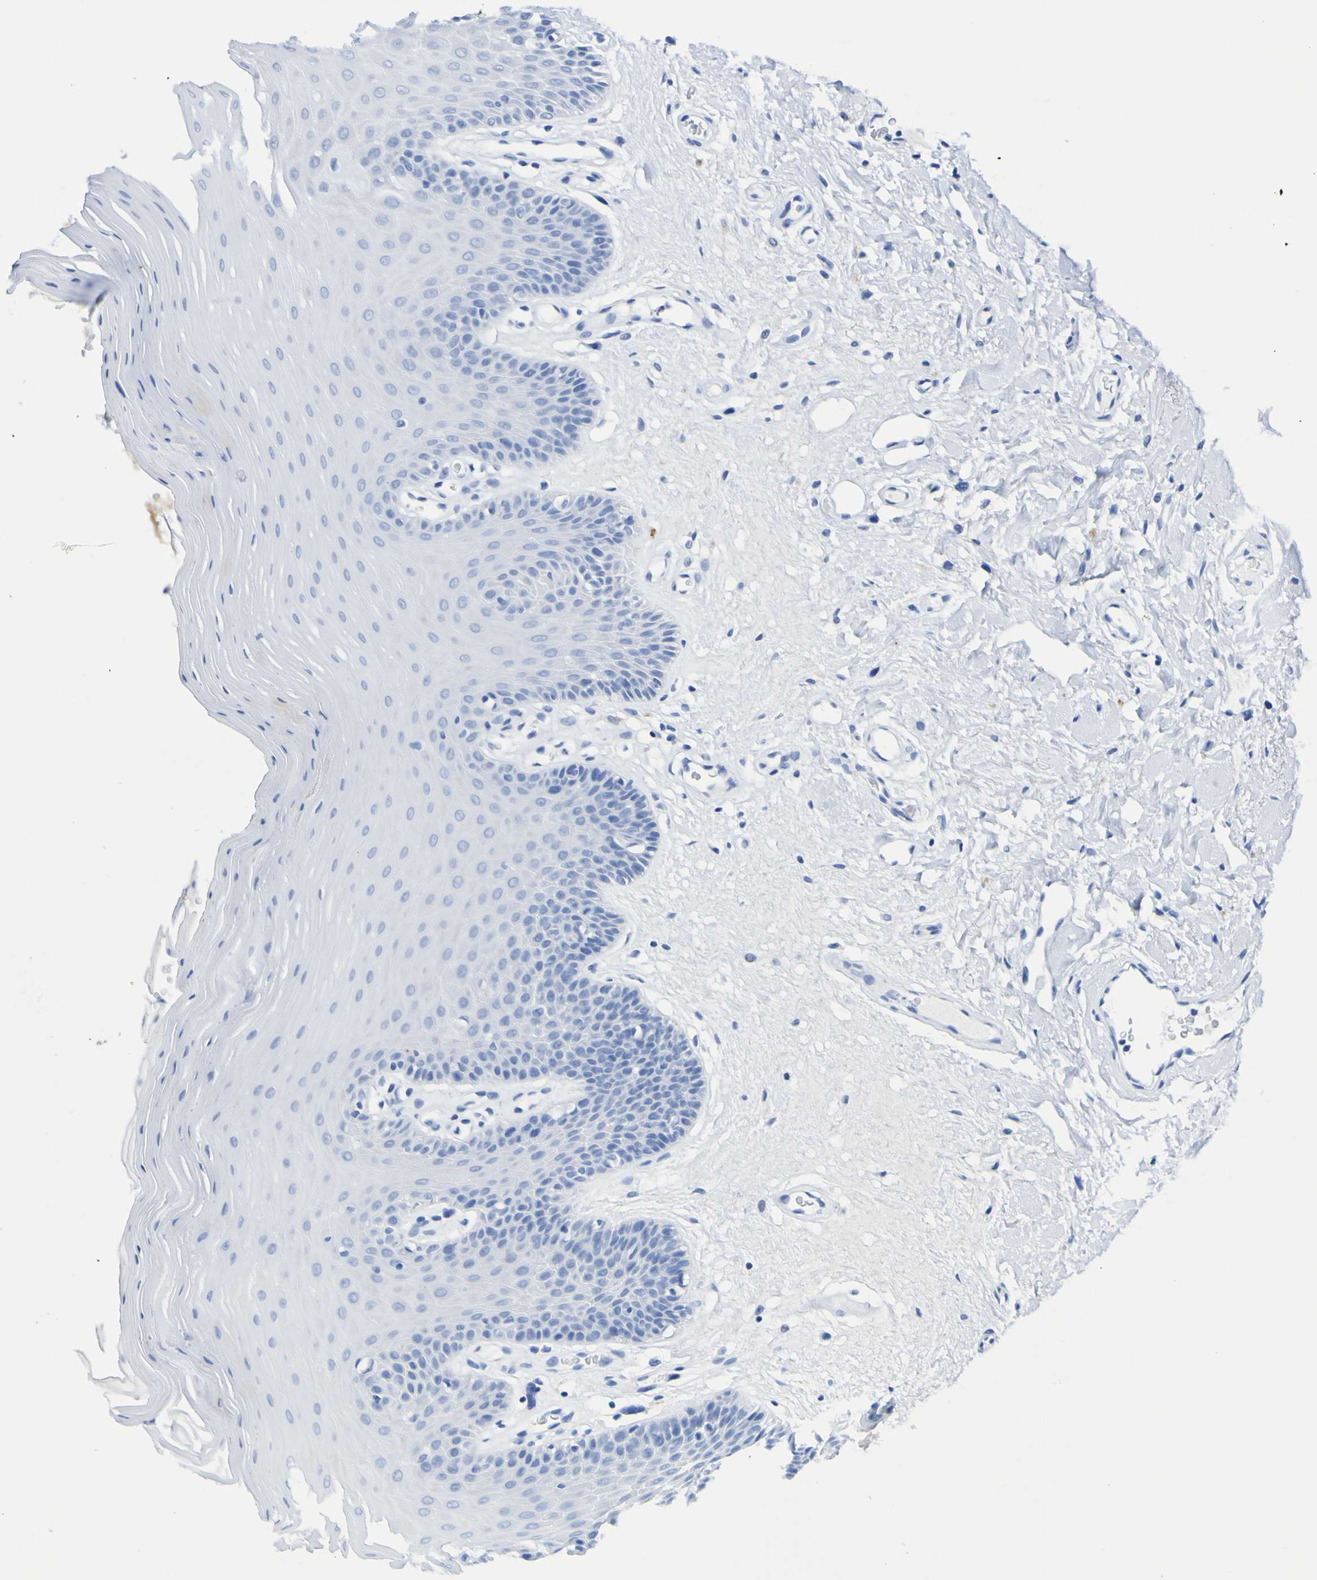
{"staining": {"intensity": "negative", "quantity": "none", "location": "none"}, "tissue": "oral mucosa", "cell_type": "Squamous epithelial cells", "image_type": "normal", "snomed": [{"axis": "morphology", "description": "Normal tissue, NOS"}, {"axis": "morphology", "description": "Squamous cell carcinoma, NOS"}, {"axis": "topography", "description": "Skeletal muscle"}, {"axis": "topography", "description": "Adipose tissue"}, {"axis": "topography", "description": "Vascular tissue"}, {"axis": "topography", "description": "Oral tissue"}, {"axis": "topography", "description": "Peripheral nerve tissue"}, {"axis": "topography", "description": "Head-Neck"}], "caption": "Immunohistochemistry (IHC) micrograph of normal human oral mucosa stained for a protein (brown), which displays no expression in squamous epithelial cells. (IHC, brightfield microscopy, high magnification).", "gene": "DPEP1", "patient": {"sex": "male", "age": 71}}